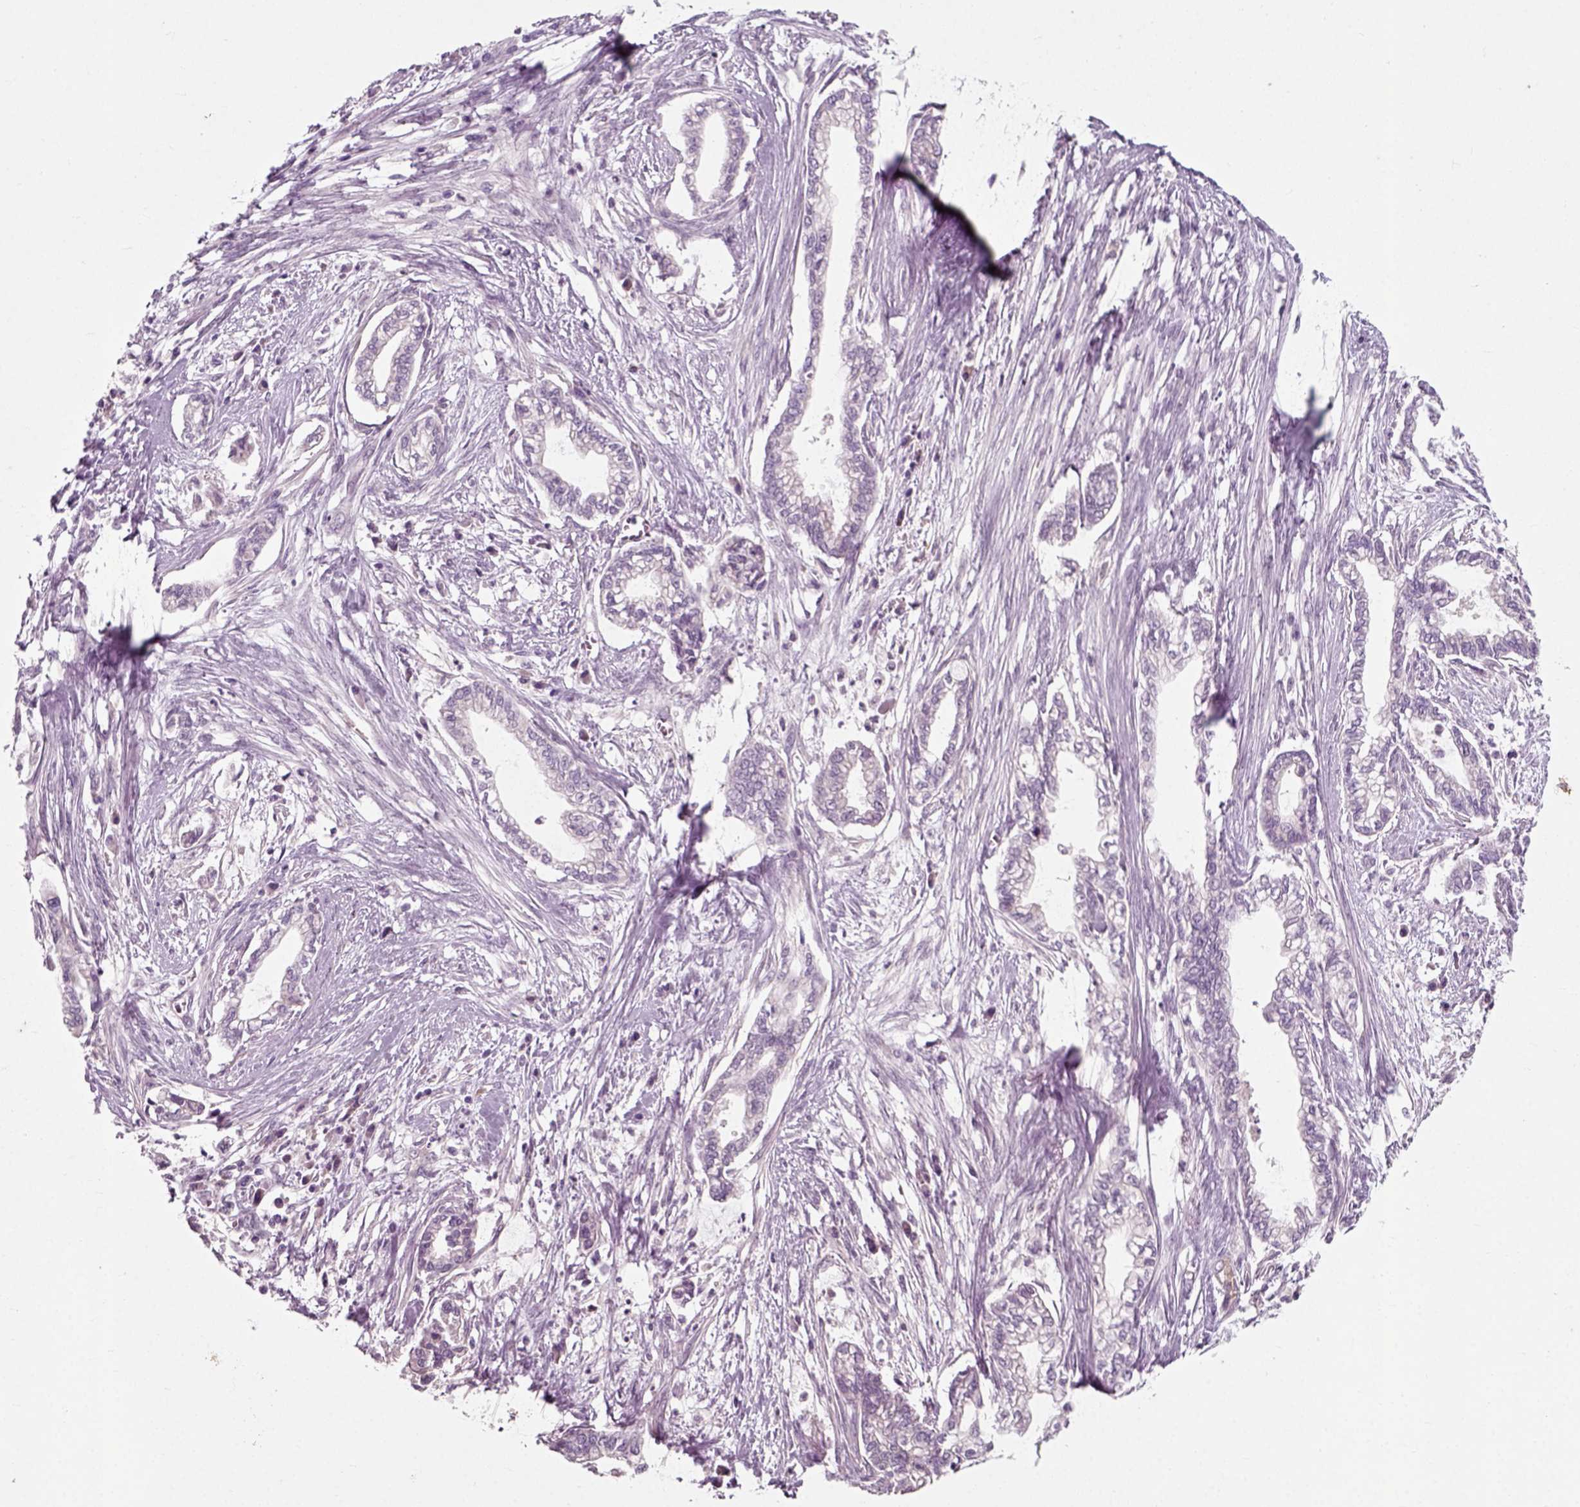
{"staining": {"intensity": "negative", "quantity": "none", "location": "none"}, "tissue": "cervical cancer", "cell_type": "Tumor cells", "image_type": "cancer", "snomed": [{"axis": "morphology", "description": "Adenocarcinoma, NOS"}, {"axis": "topography", "description": "Cervix"}], "caption": "Tumor cells show no significant protein positivity in cervical cancer (adenocarcinoma).", "gene": "RND2", "patient": {"sex": "female", "age": 62}}